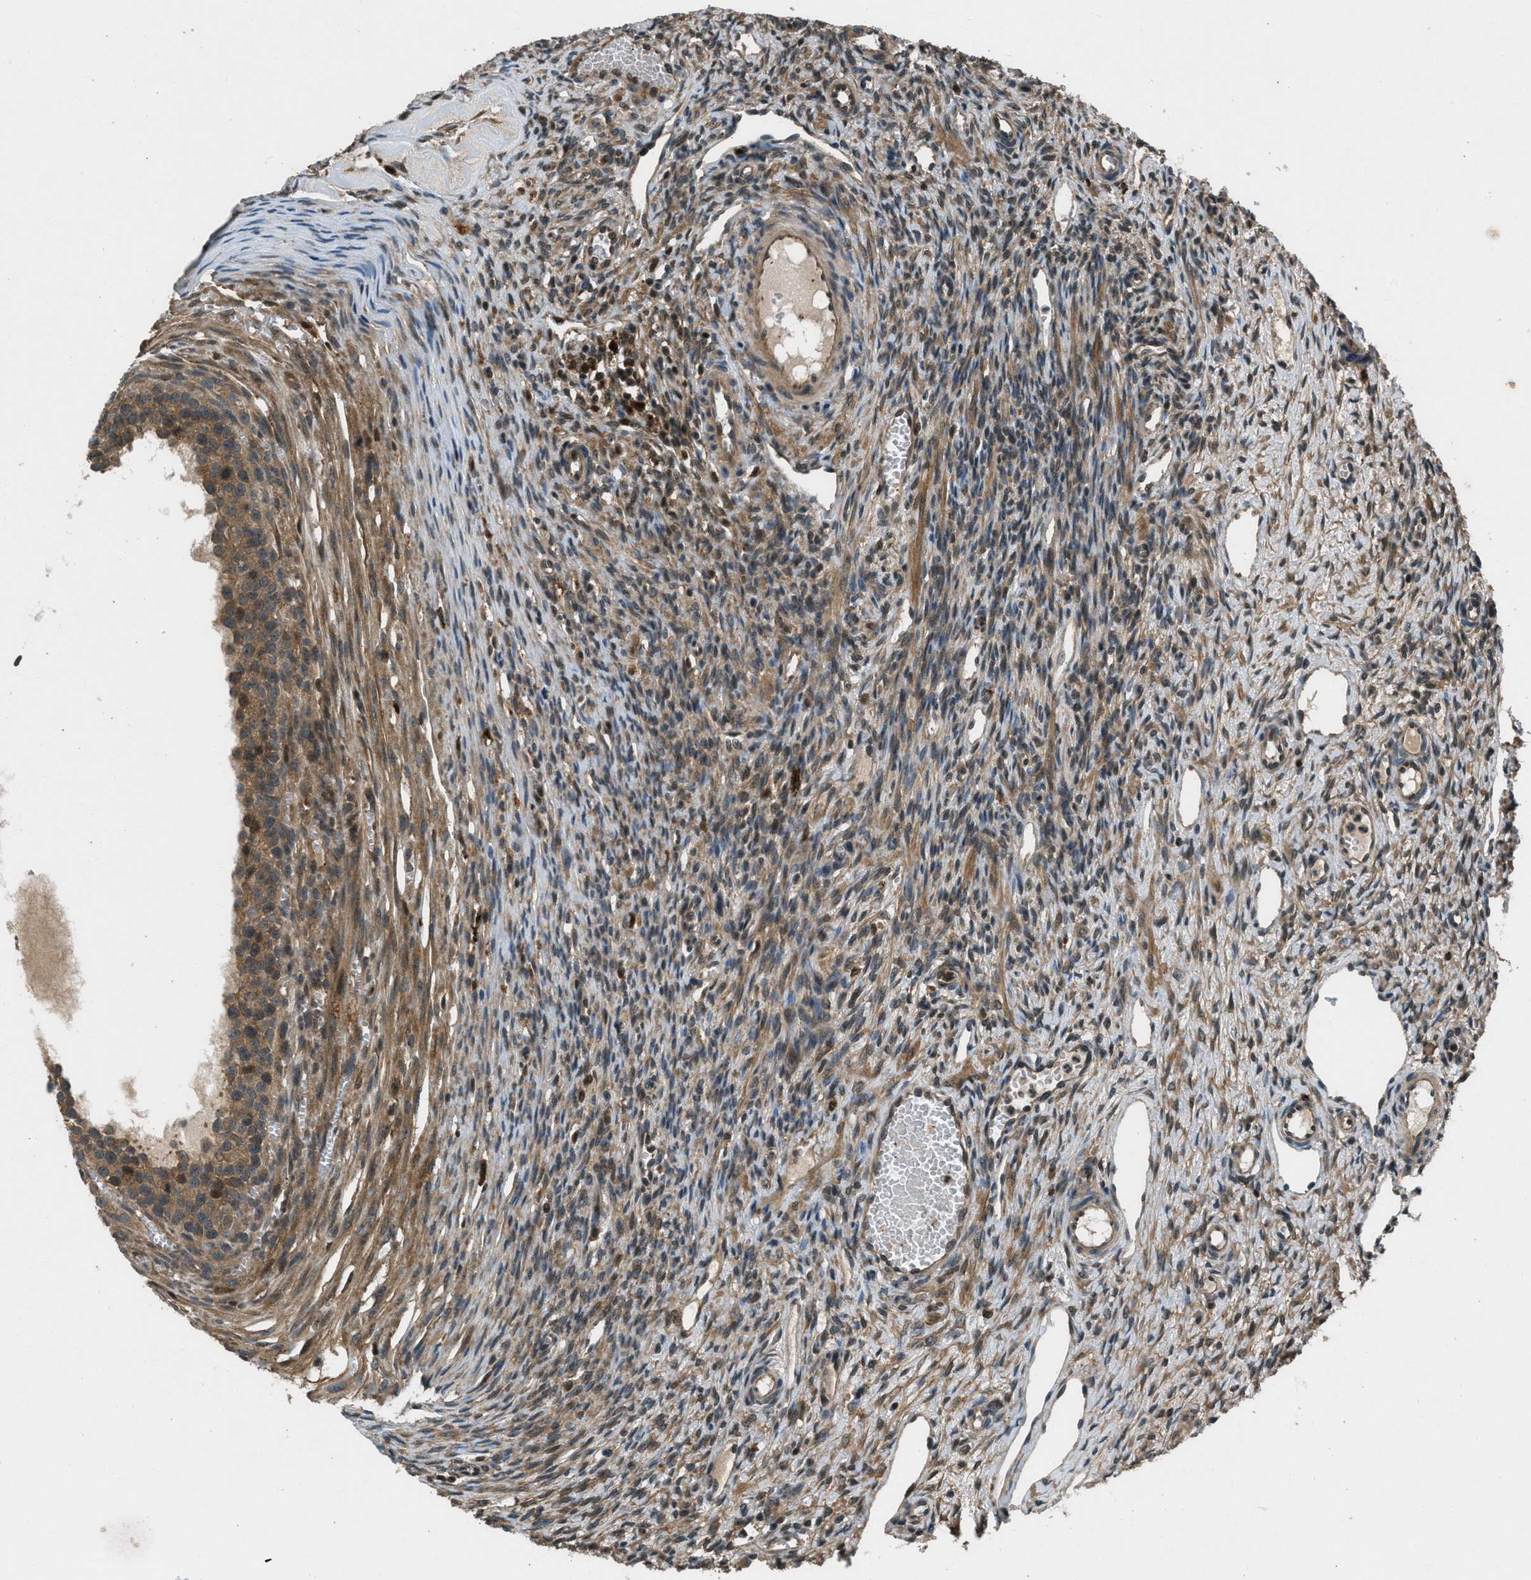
{"staining": {"intensity": "moderate", "quantity": ">75%", "location": "cytoplasmic/membranous,nuclear"}, "tissue": "ovary", "cell_type": "Ovarian stroma cells", "image_type": "normal", "snomed": [{"axis": "morphology", "description": "Normal tissue, NOS"}, {"axis": "topography", "description": "Ovary"}], "caption": "Benign ovary was stained to show a protein in brown. There is medium levels of moderate cytoplasmic/membranous,nuclear expression in about >75% of ovarian stroma cells. (Brightfield microscopy of DAB IHC at high magnification).", "gene": "EPSTI1", "patient": {"sex": "female", "age": 33}}